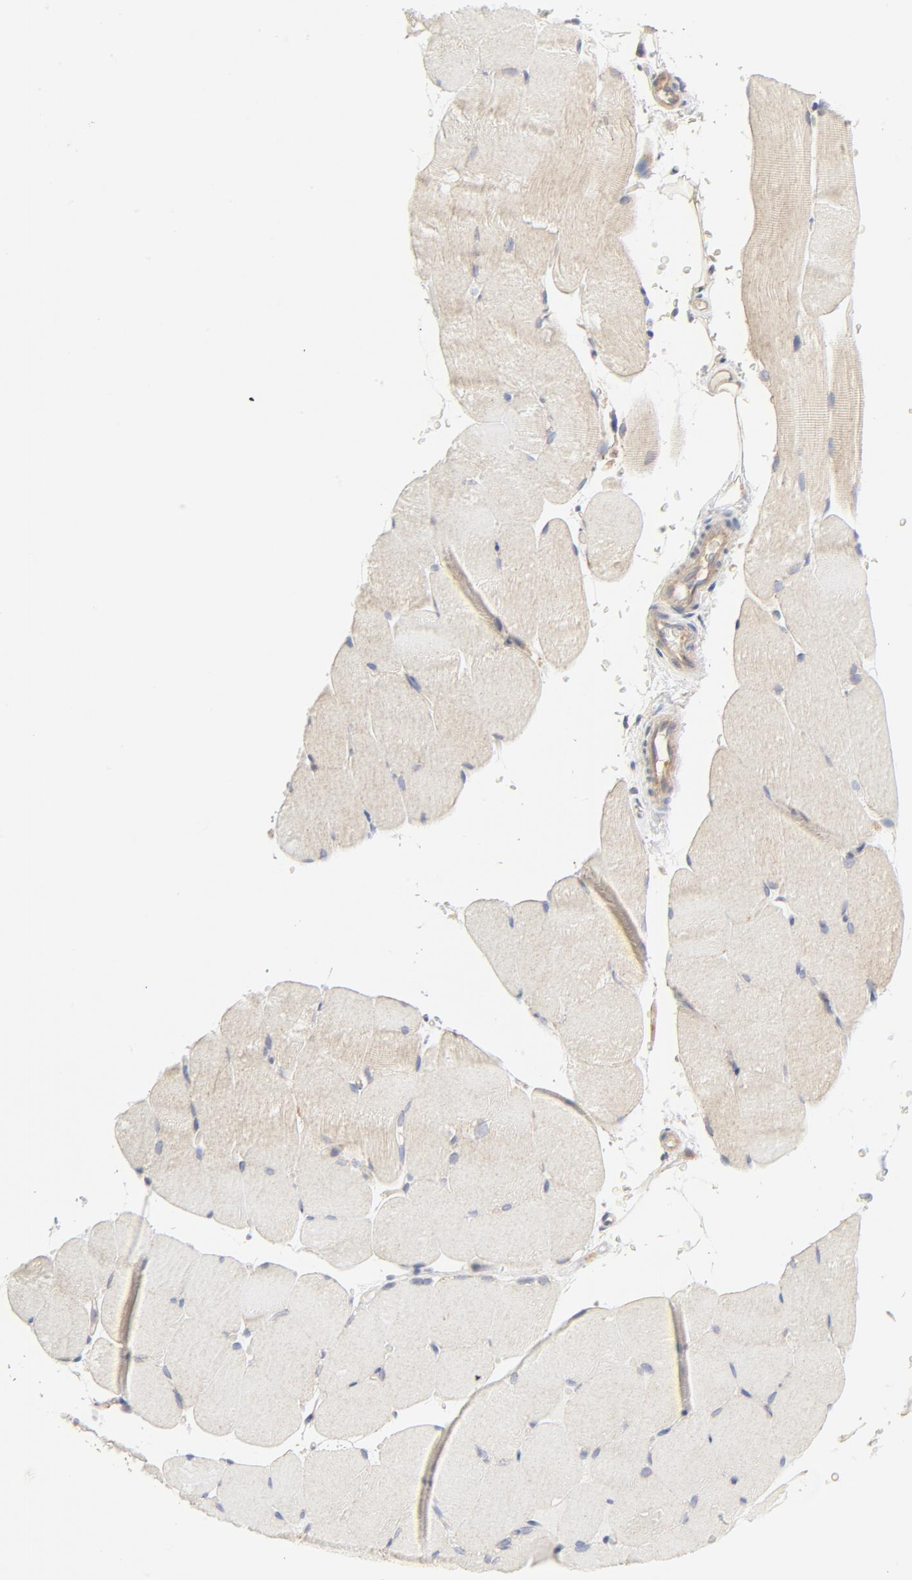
{"staining": {"intensity": "weak", "quantity": "<25%", "location": "cytoplasmic/membranous"}, "tissue": "skeletal muscle", "cell_type": "Myocytes", "image_type": "normal", "snomed": [{"axis": "morphology", "description": "Normal tissue, NOS"}, {"axis": "topography", "description": "Skeletal muscle"}], "caption": "An IHC micrograph of unremarkable skeletal muscle is shown. There is no staining in myocytes of skeletal muscle.", "gene": "RABEP1", "patient": {"sex": "female", "age": 37}}